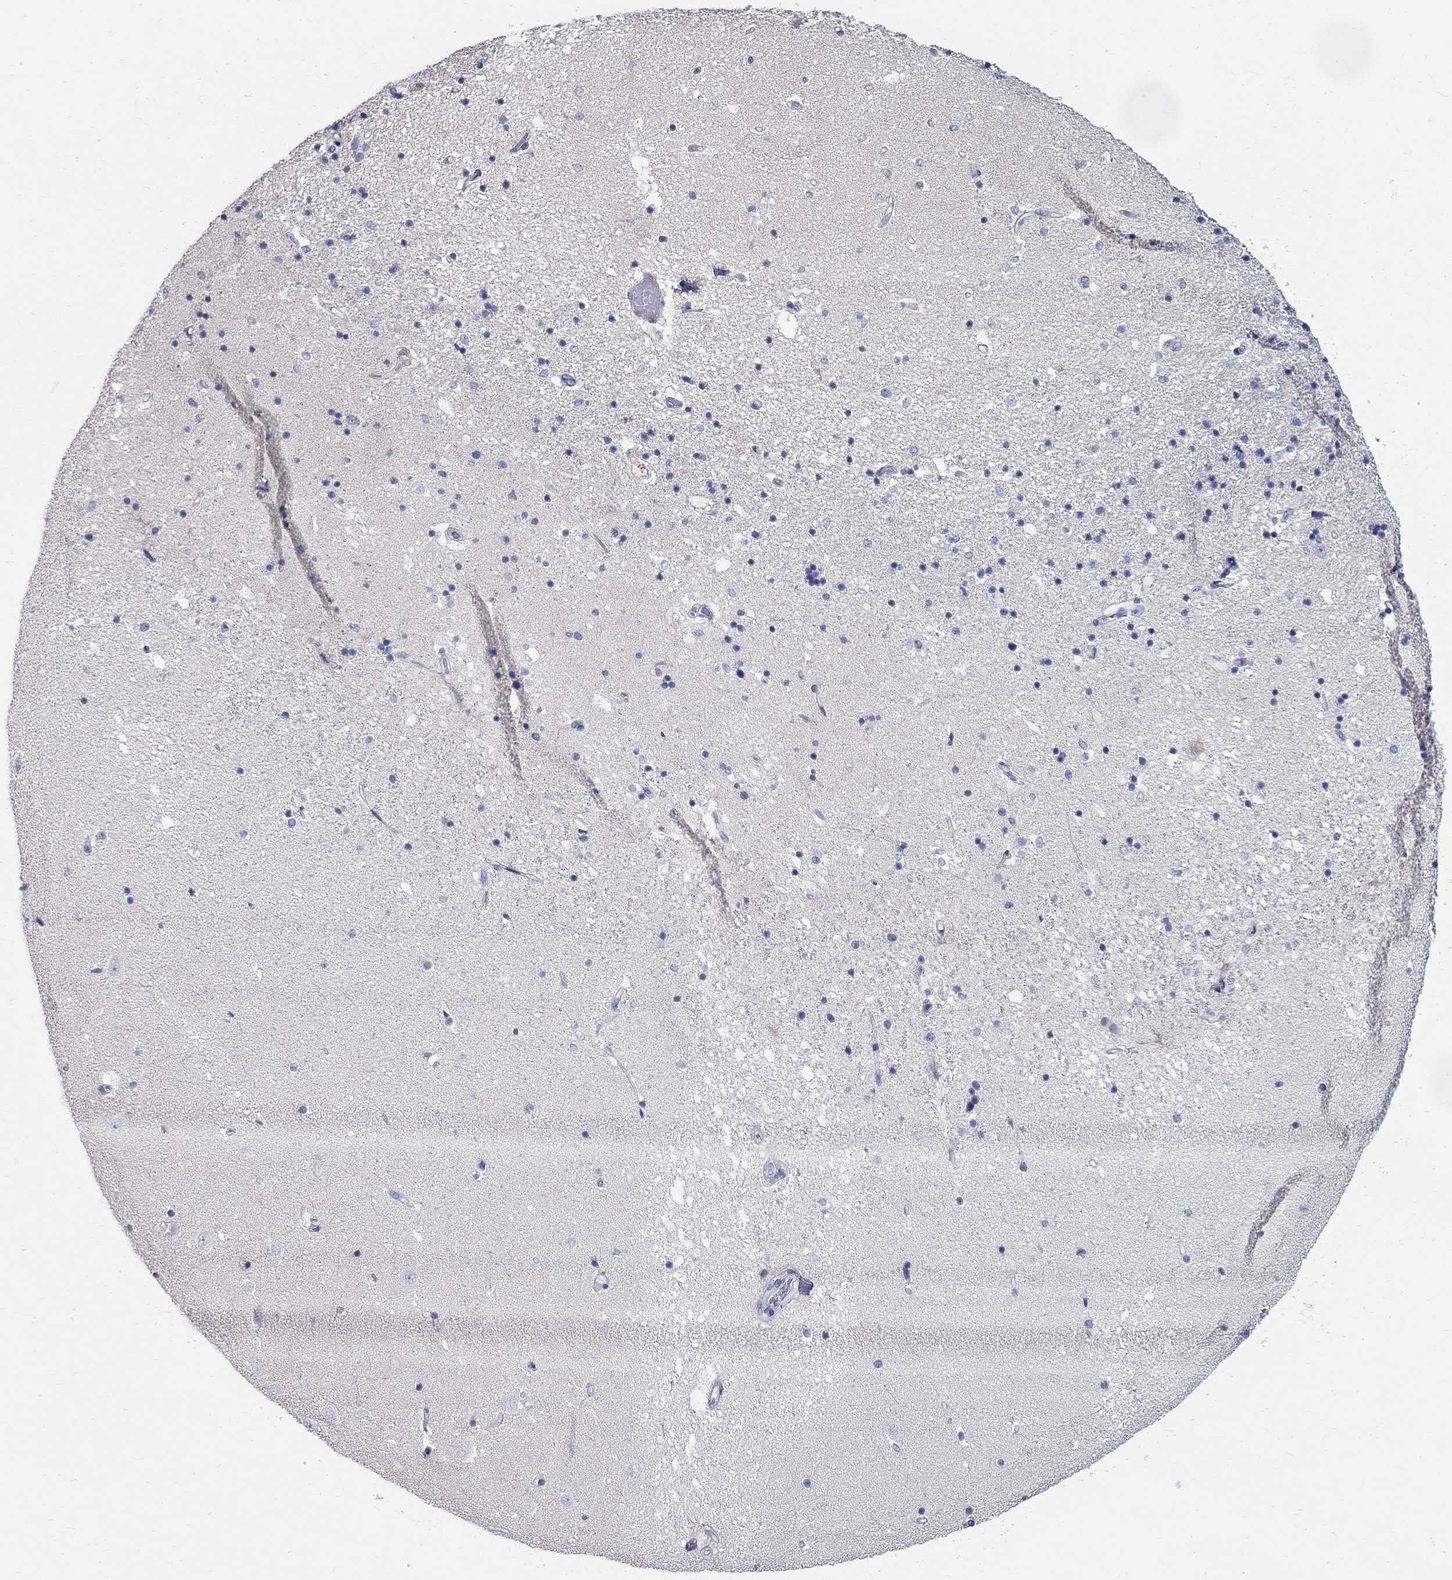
{"staining": {"intensity": "negative", "quantity": "none", "location": "none"}, "tissue": "hippocampus", "cell_type": "Glial cells", "image_type": "normal", "snomed": [{"axis": "morphology", "description": "Normal tissue, NOS"}, {"axis": "topography", "description": "Hippocampus"}], "caption": "This photomicrograph is of unremarkable hippocampus stained with IHC to label a protein in brown with the nuclei are counter-stained blue. There is no staining in glial cells.", "gene": "C16orf46", "patient": {"sex": "male", "age": 49}}